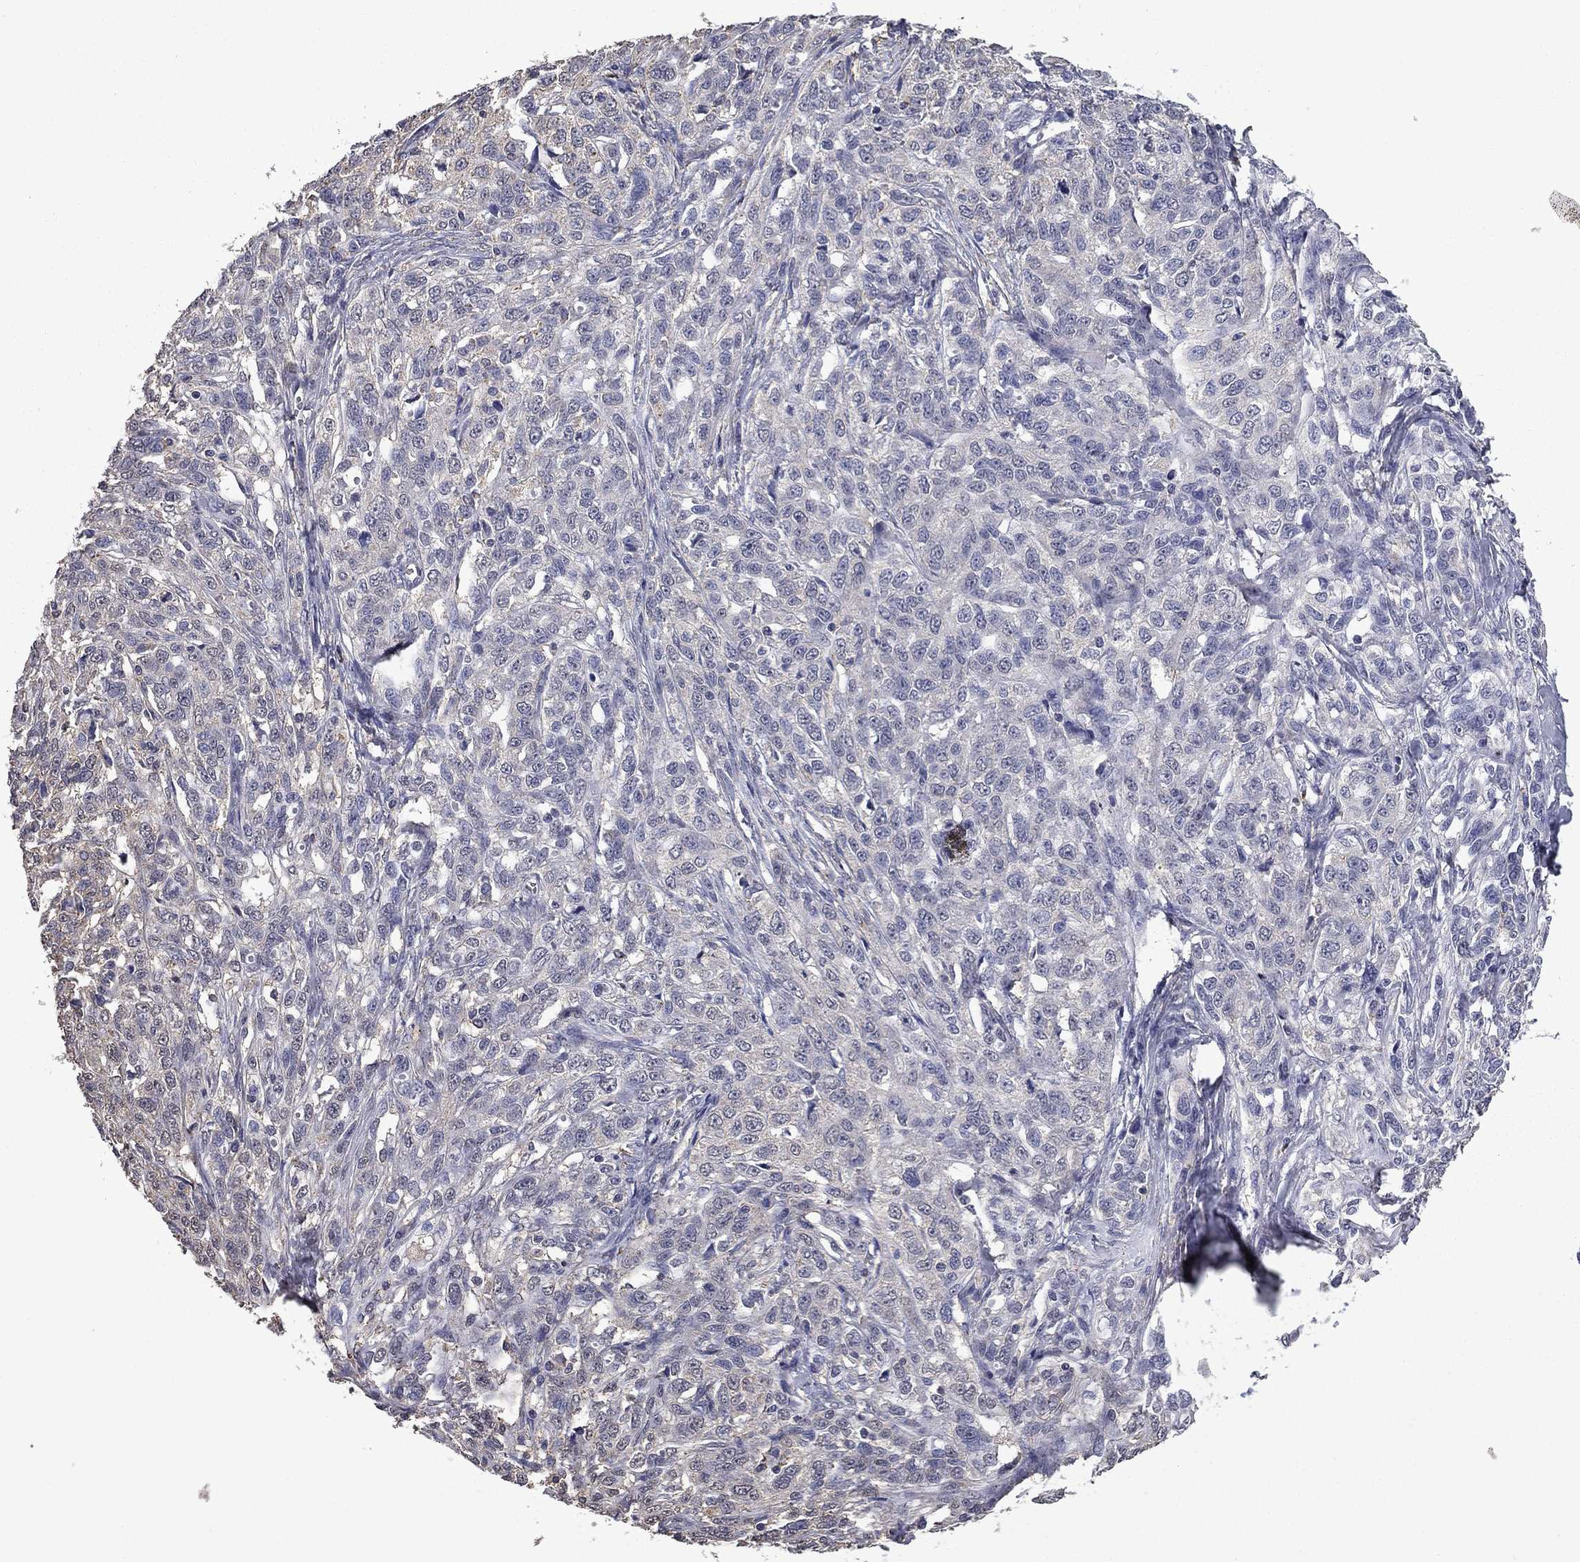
{"staining": {"intensity": "negative", "quantity": "none", "location": "none"}, "tissue": "ovarian cancer", "cell_type": "Tumor cells", "image_type": "cancer", "snomed": [{"axis": "morphology", "description": "Cystadenocarcinoma, serous, NOS"}, {"axis": "topography", "description": "Ovary"}], "caption": "Serous cystadenocarcinoma (ovarian) was stained to show a protein in brown. There is no significant expression in tumor cells.", "gene": "MFAP3L", "patient": {"sex": "female", "age": 71}}